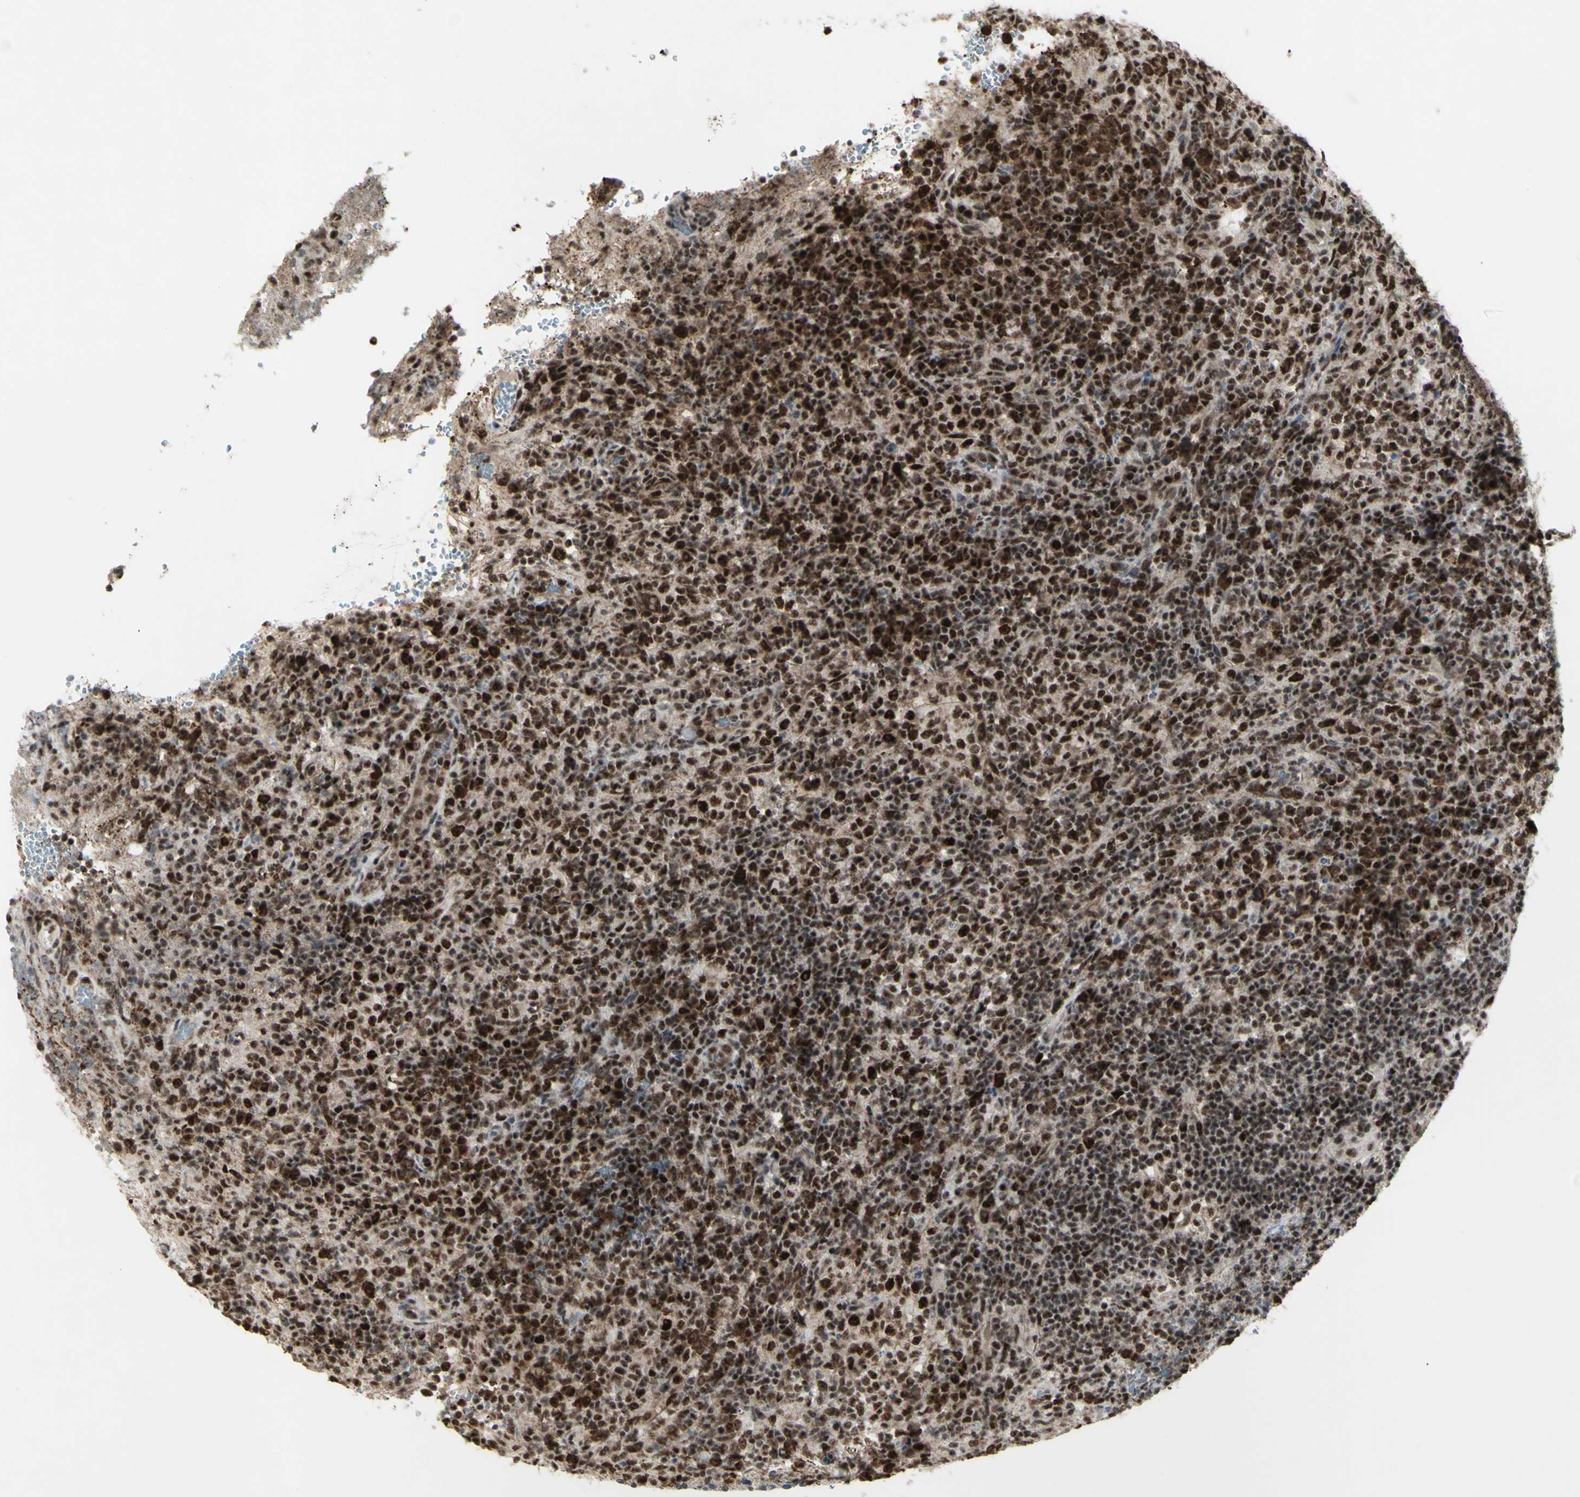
{"staining": {"intensity": "strong", "quantity": ">75%", "location": "nuclear"}, "tissue": "lymphoma", "cell_type": "Tumor cells", "image_type": "cancer", "snomed": [{"axis": "morphology", "description": "Malignant lymphoma, non-Hodgkin's type, High grade"}, {"axis": "topography", "description": "Lymph node"}], "caption": "Immunohistochemistry image of human malignant lymphoma, non-Hodgkin's type (high-grade) stained for a protein (brown), which displays high levels of strong nuclear positivity in about >75% of tumor cells.", "gene": "CCNT1", "patient": {"sex": "female", "age": 76}}